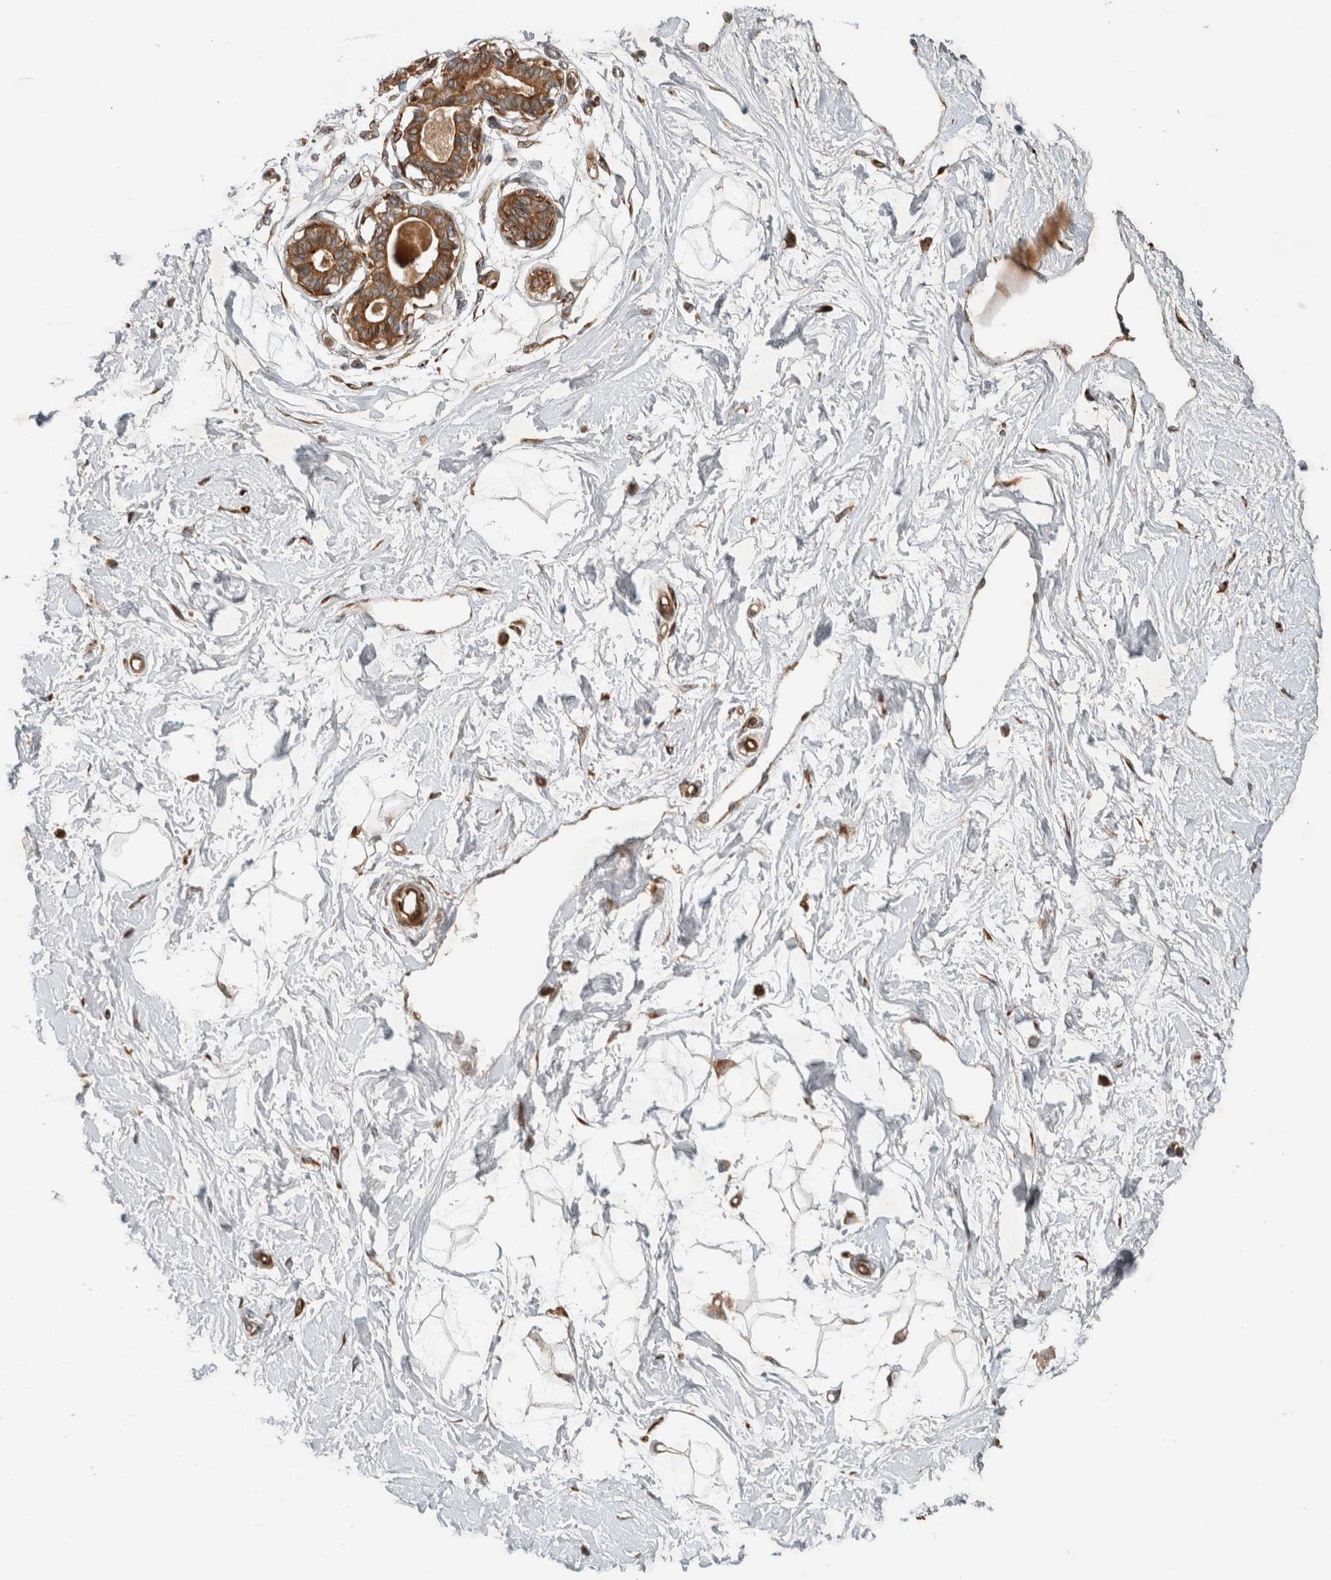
{"staining": {"intensity": "negative", "quantity": "none", "location": "none"}, "tissue": "breast", "cell_type": "Adipocytes", "image_type": "normal", "snomed": [{"axis": "morphology", "description": "Normal tissue, NOS"}, {"axis": "topography", "description": "Breast"}], "caption": "IHC of unremarkable breast demonstrates no expression in adipocytes.", "gene": "TUBD1", "patient": {"sex": "female", "age": 45}}